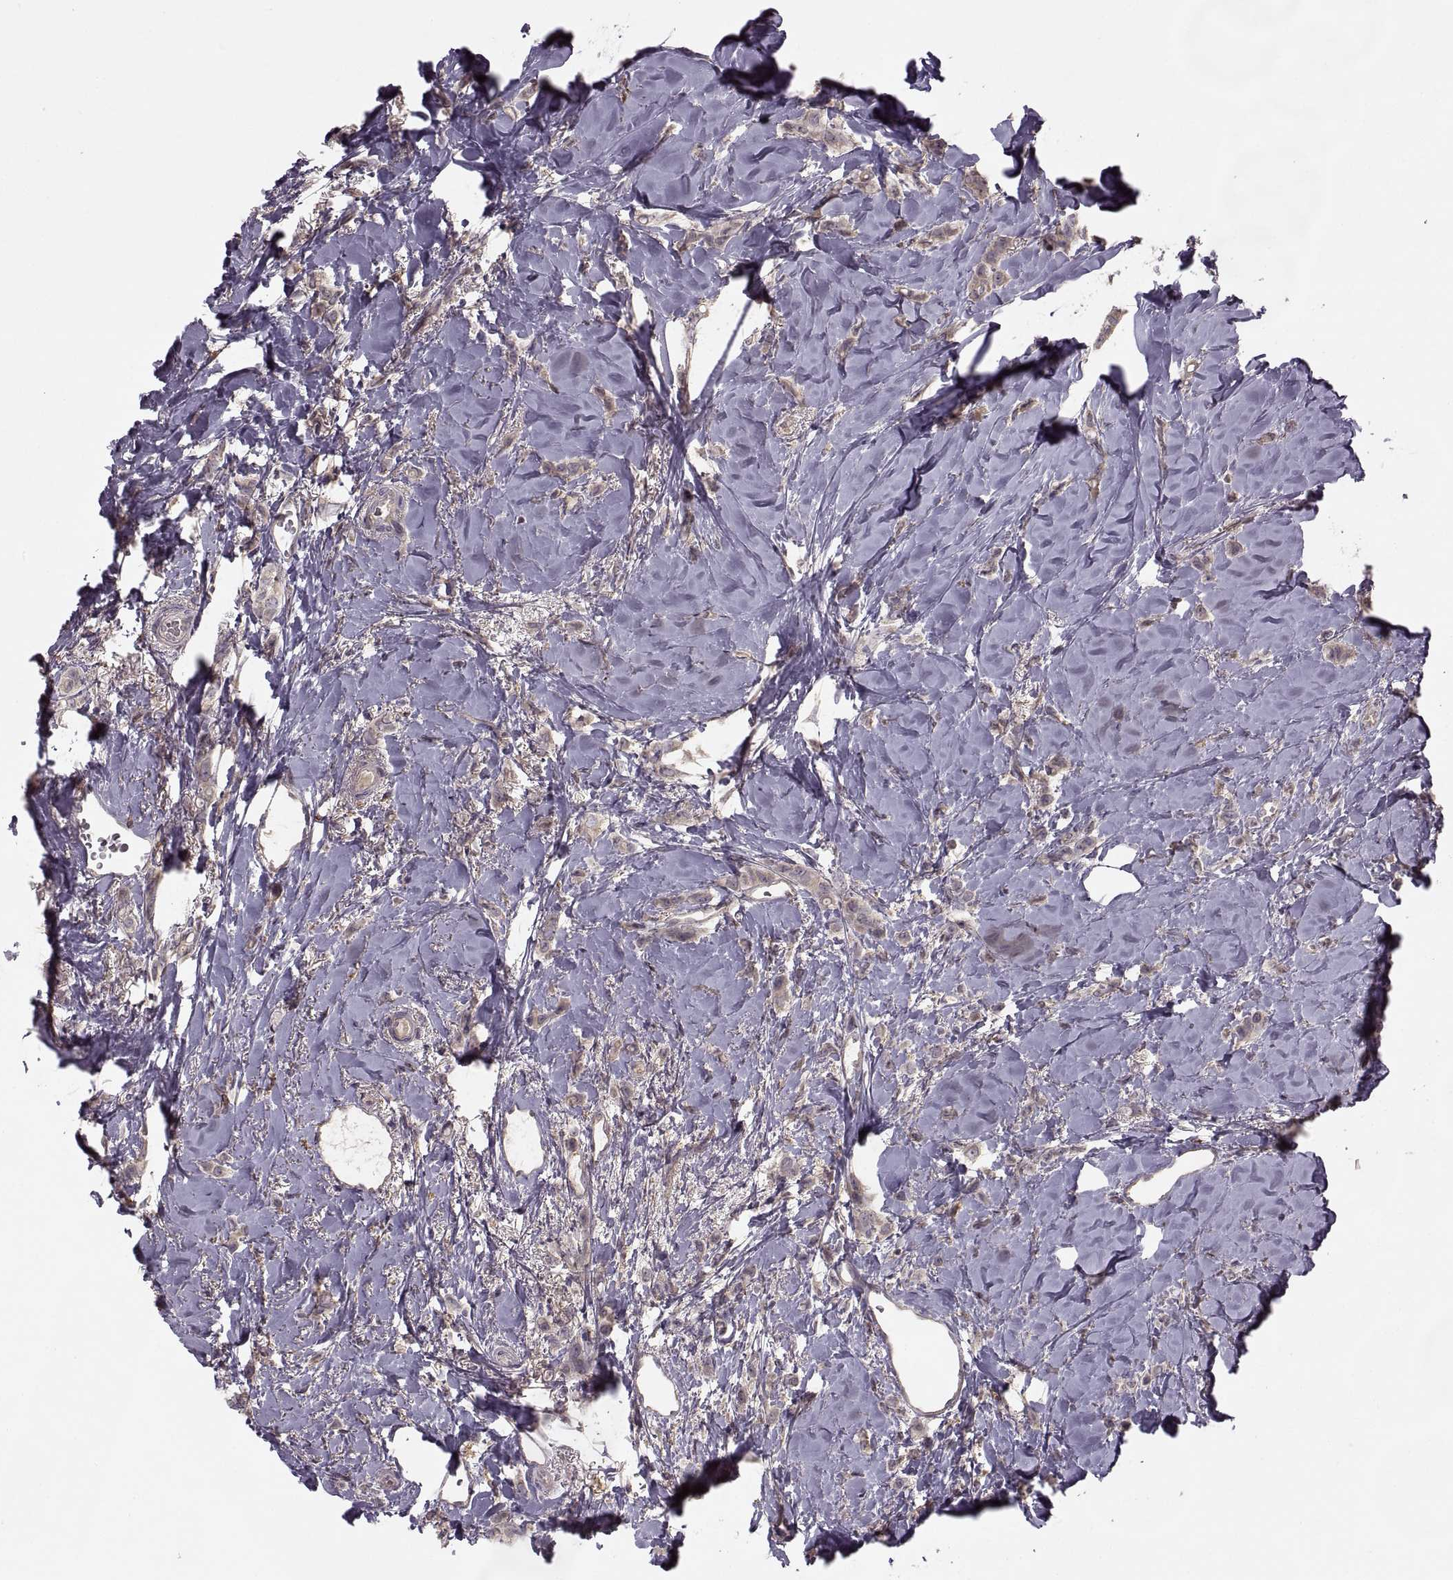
{"staining": {"intensity": "weak", "quantity": ">75%", "location": "cytoplasmic/membranous"}, "tissue": "breast cancer", "cell_type": "Tumor cells", "image_type": "cancer", "snomed": [{"axis": "morphology", "description": "Lobular carcinoma"}, {"axis": "topography", "description": "Breast"}], "caption": "Immunohistochemical staining of breast lobular carcinoma exhibits low levels of weak cytoplasmic/membranous expression in approximately >75% of tumor cells.", "gene": "PIERCE1", "patient": {"sex": "female", "age": 66}}